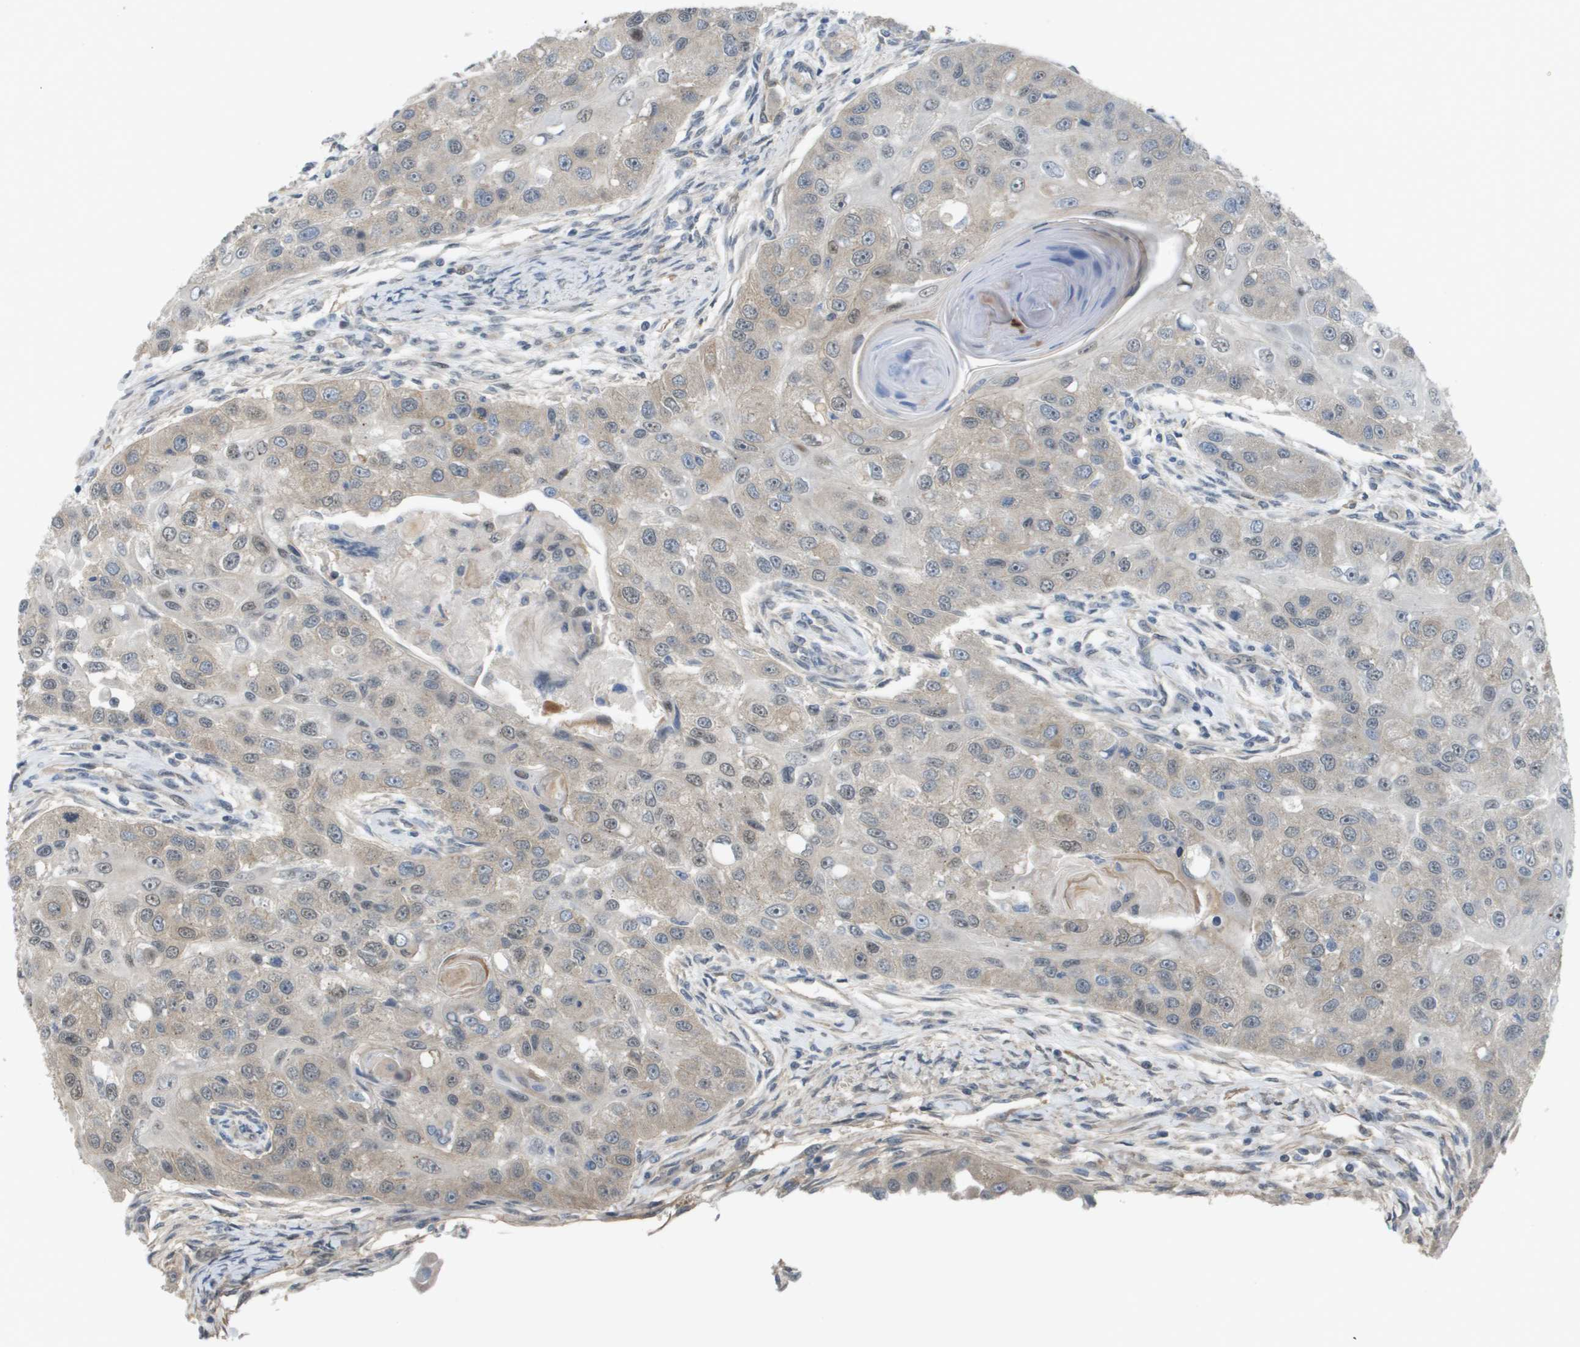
{"staining": {"intensity": "negative", "quantity": "none", "location": "none"}, "tissue": "head and neck cancer", "cell_type": "Tumor cells", "image_type": "cancer", "snomed": [{"axis": "morphology", "description": "Normal tissue, NOS"}, {"axis": "morphology", "description": "Squamous cell carcinoma, NOS"}, {"axis": "topography", "description": "Skeletal muscle"}, {"axis": "topography", "description": "Head-Neck"}], "caption": "Protein analysis of squamous cell carcinoma (head and neck) shows no significant expression in tumor cells.", "gene": "RNF112", "patient": {"sex": "male", "age": 51}}